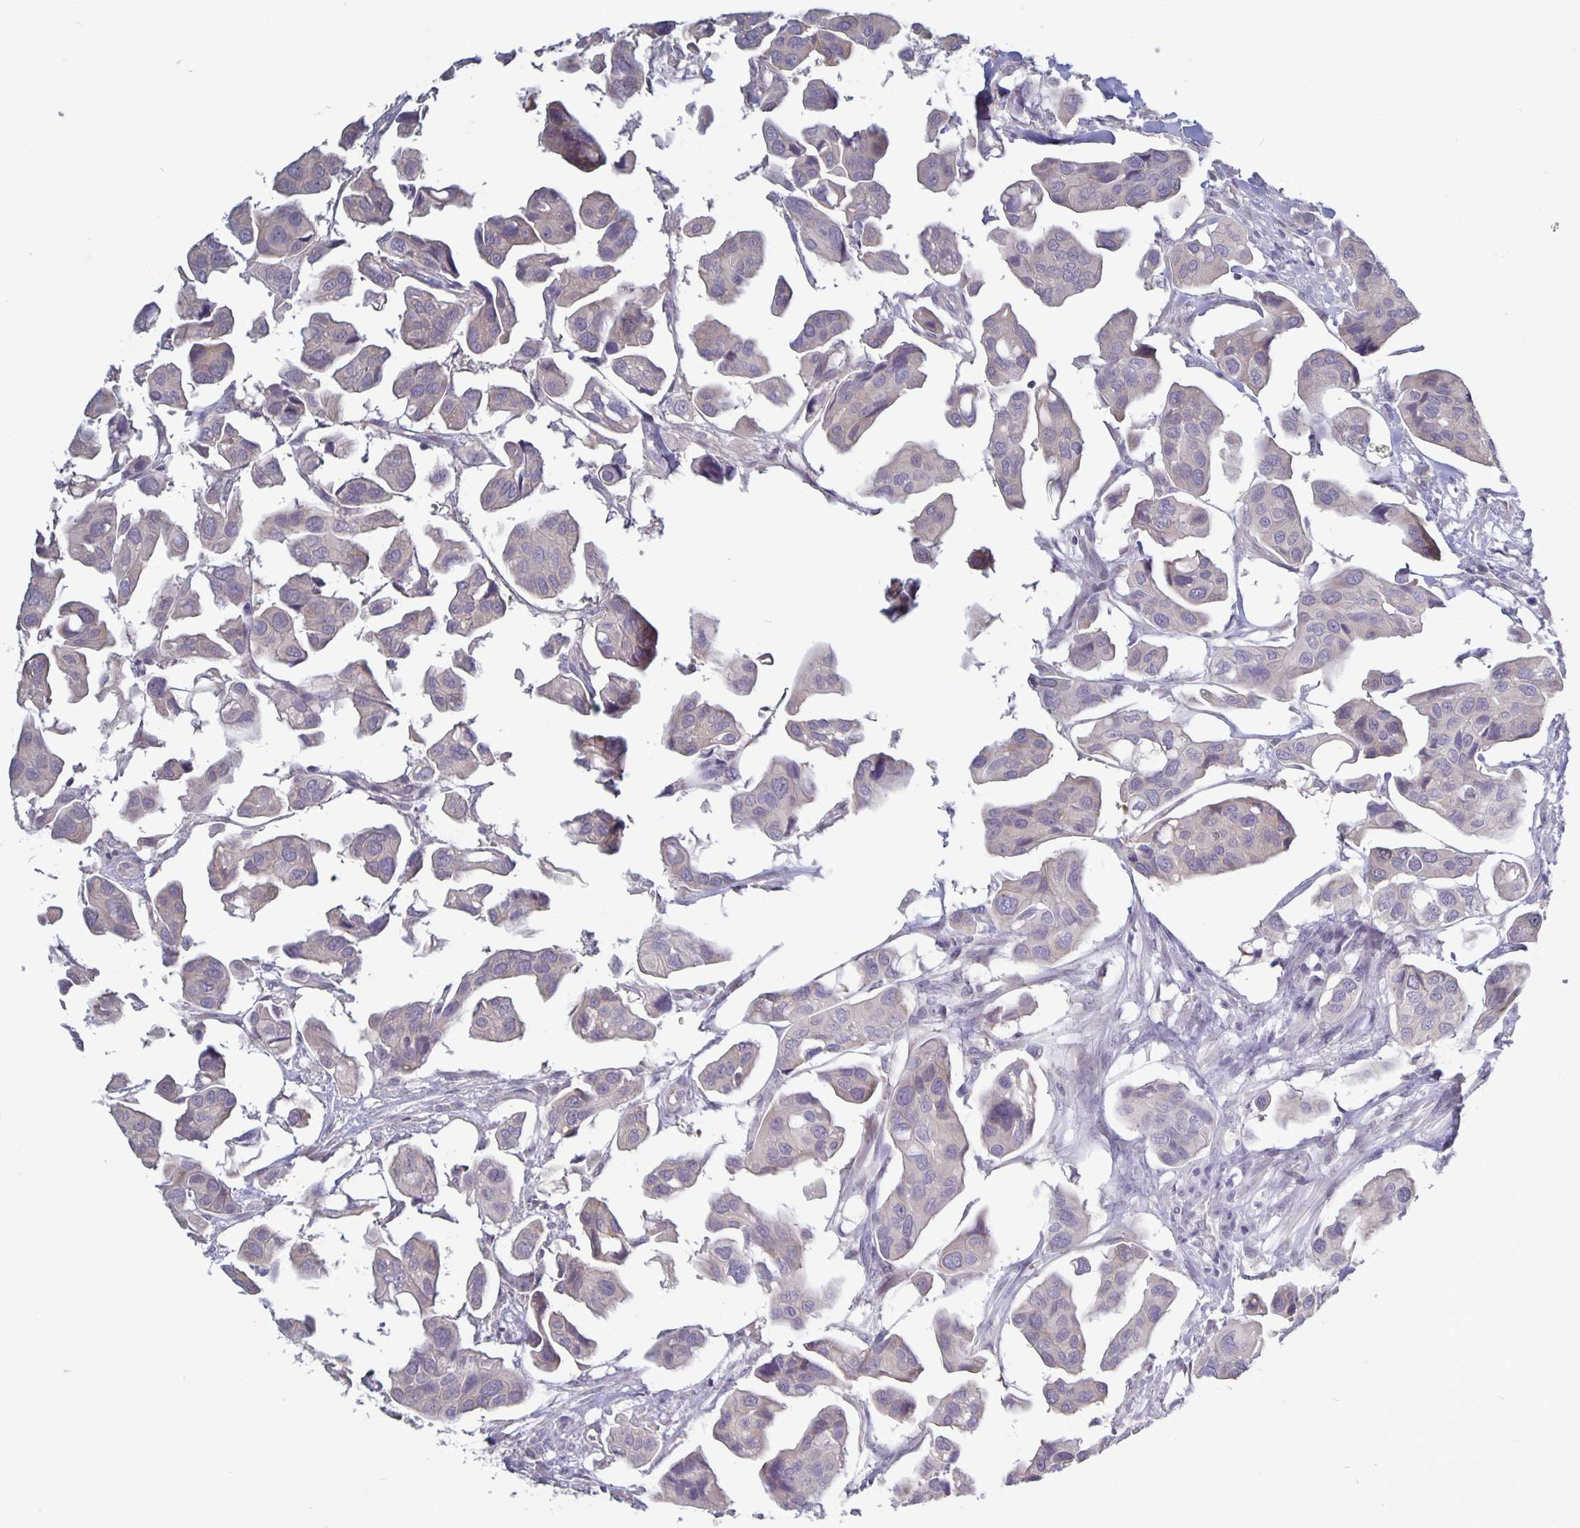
{"staining": {"intensity": "weak", "quantity": "<25%", "location": "cytoplasmic/membranous"}, "tissue": "renal cancer", "cell_type": "Tumor cells", "image_type": "cancer", "snomed": [{"axis": "morphology", "description": "Adenocarcinoma, NOS"}, {"axis": "topography", "description": "Urinary bladder"}], "caption": "Renal adenocarcinoma stained for a protein using immunohistochemistry (IHC) exhibits no positivity tumor cells.", "gene": "PLCB3", "patient": {"sex": "male", "age": 61}}